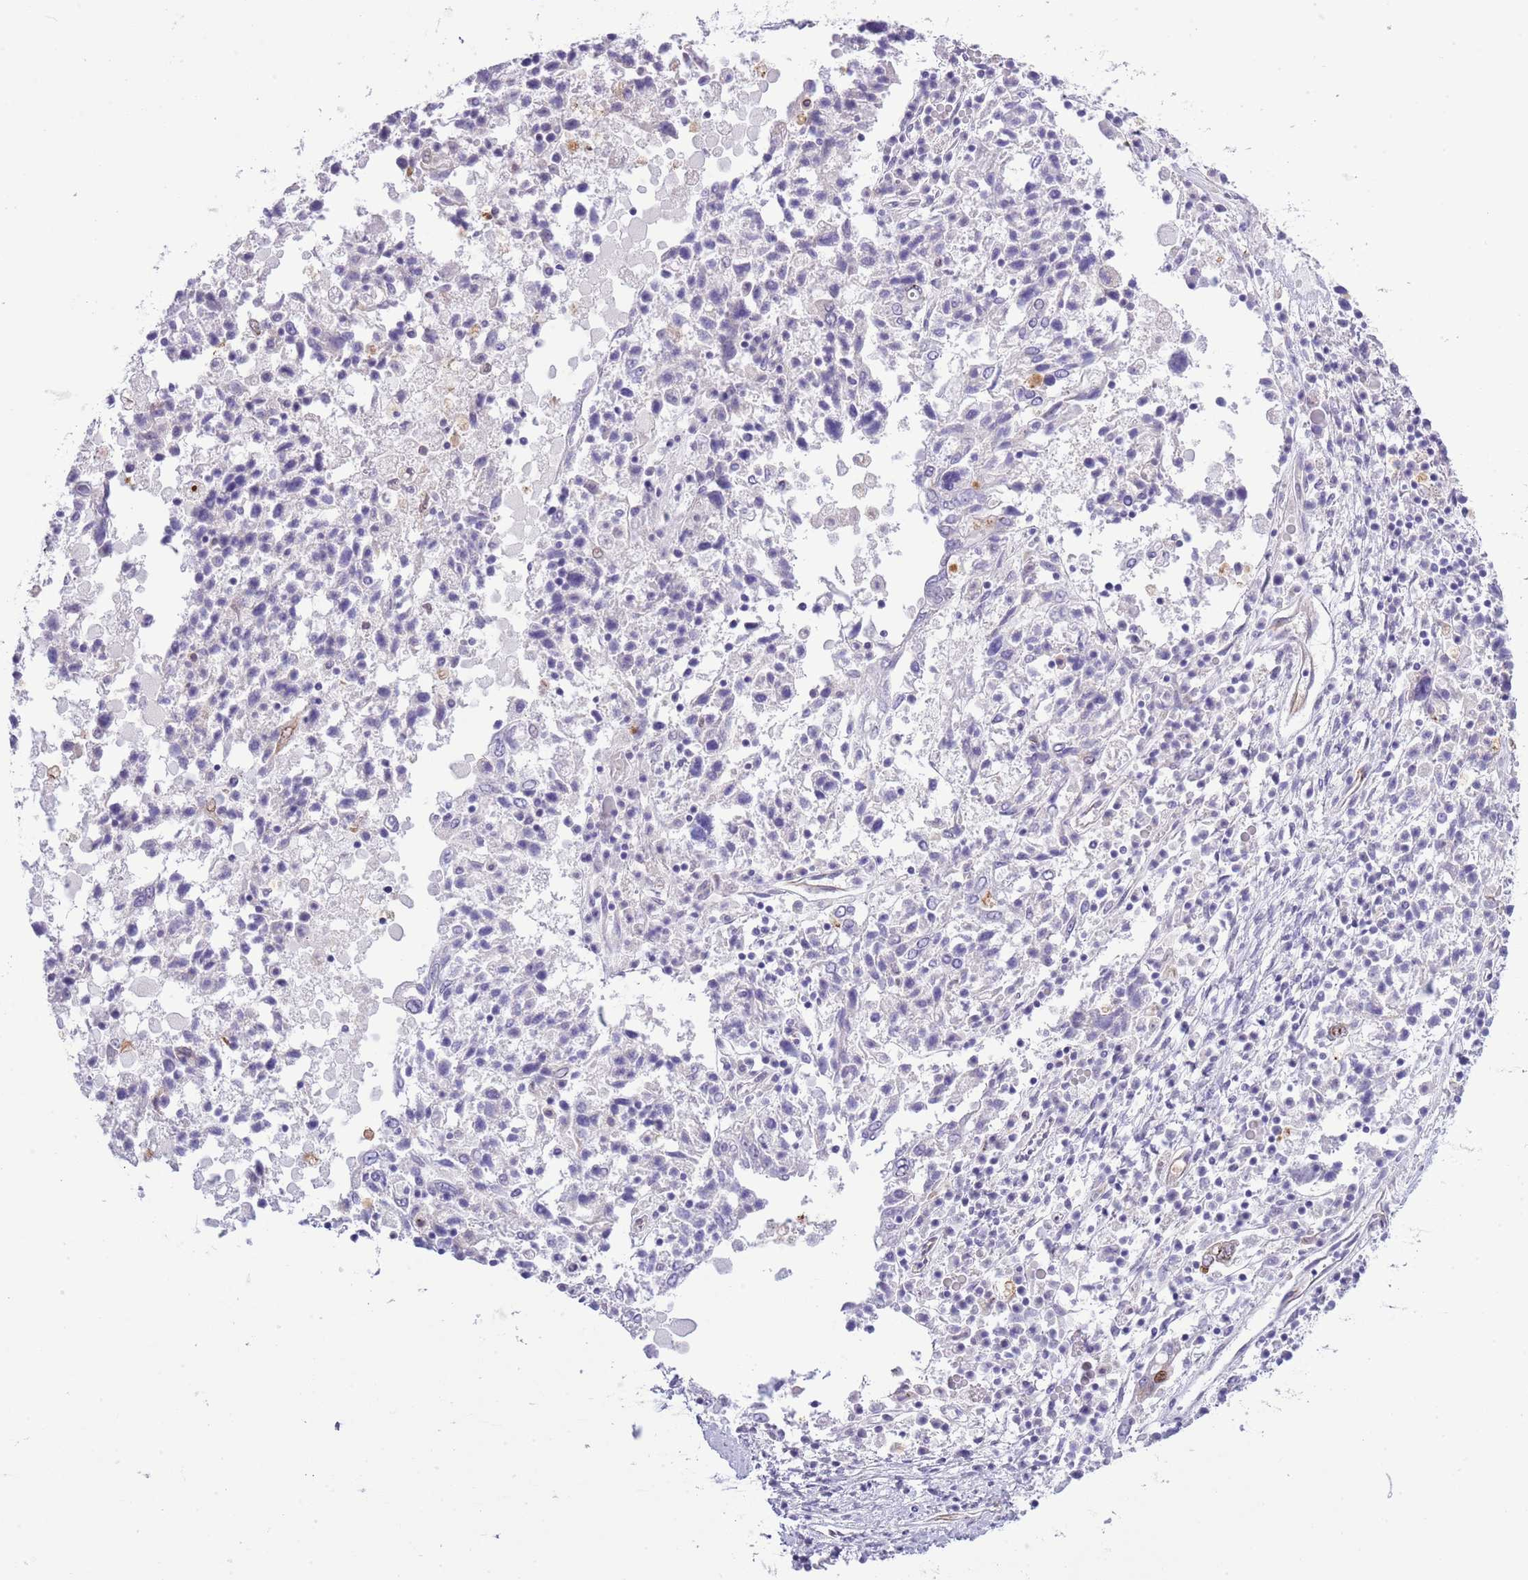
{"staining": {"intensity": "negative", "quantity": "none", "location": "none"}, "tissue": "ovarian cancer", "cell_type": "Tumor cells", "image_type": "cancer", "snomed": [{"axis": "morphology", "description": "Carcinoma, endometroid"}, {"axis": "topography", "description": "Ovary"}], "caption": "Photomicrograph shows no protein positivity in tumor cells of endometroid carcinoma (ovarian) tissue. Brightfield microscopy of immunohistochemistry stained with DAB (brown) and hematoxylin (blue), captured at high magnification.", "gene": "OR6M1", "patient": {"sex": "female", "age": 62}}